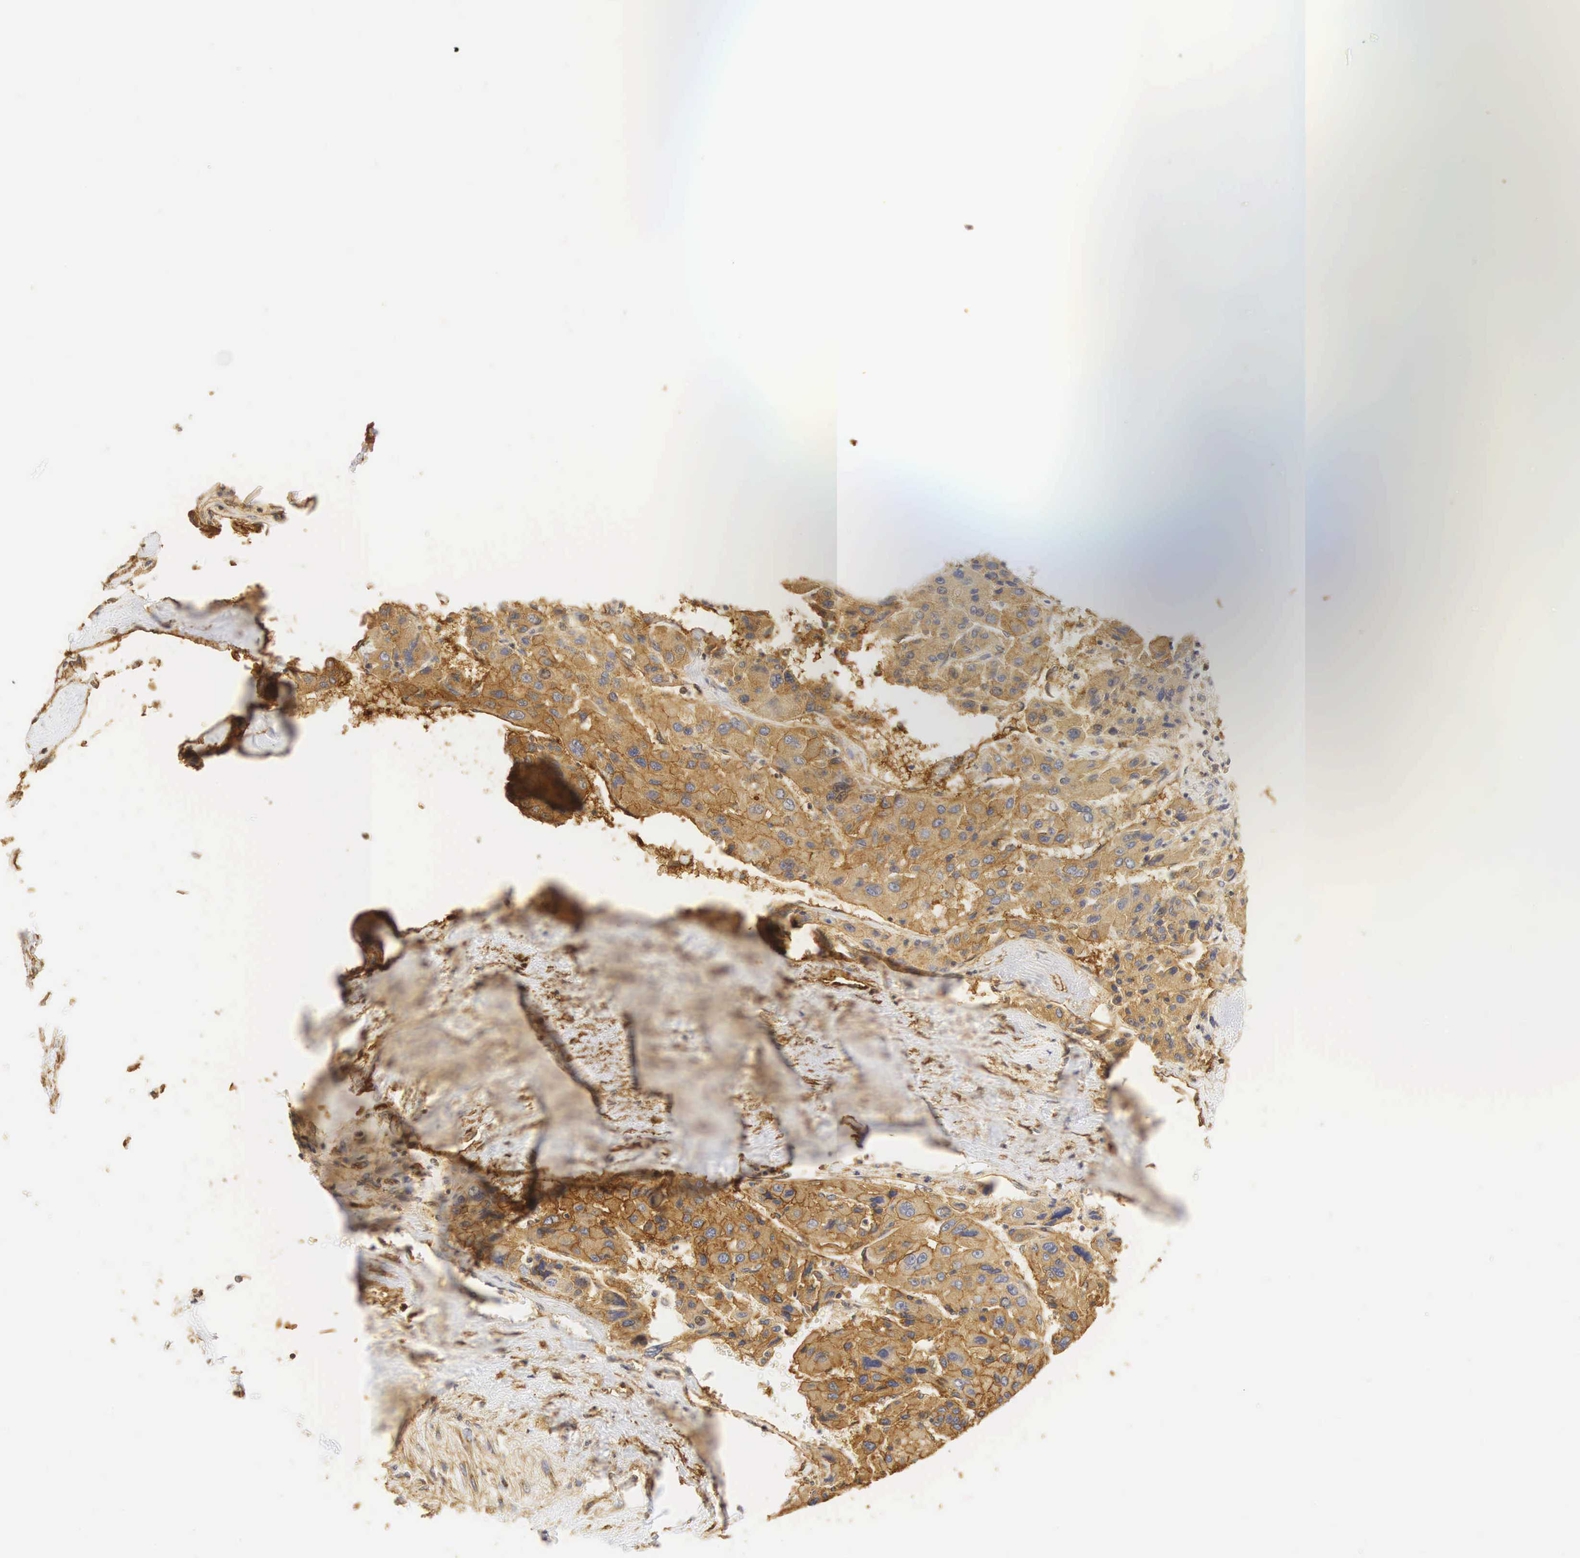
{"staining": {"intensity": "moderate", "quantity": "25%-75%", "location": "cytoplasmic/membranous"}, "tissue": "liver cancer", "cell_type": "Tumor cells", "image_type": "cancer", "snomed": [{"axis": "morphology", "description": "Carcinoma, Hepatocellular, NOS"}, {"axis": "topography", "description": "Liver"}], "caption": "This histopathology image exhibits immunohistochemistry staining of human liver cancer (hepatocellular carcinoma), with medium moderate cytoplasmic/membranous expression in approximately 25%-75% of tumor cells.", "gene": "CD99", "patient": {"sex": "male", "age": 64}}